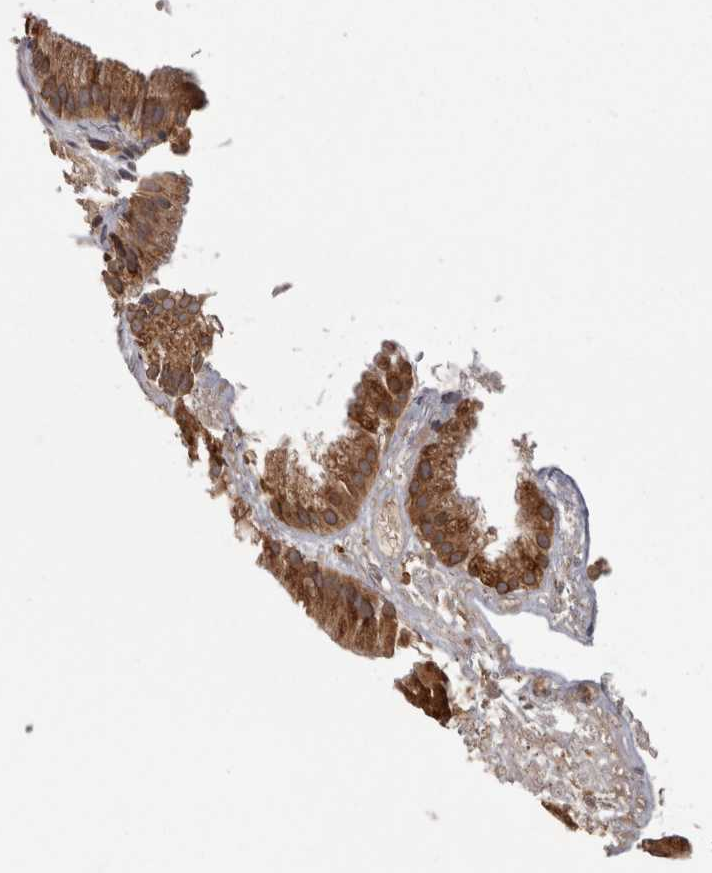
{"staining": {"intensity": "moderate", "quantity": ">75%", "location": "cytoplasmic/membranous"}, "tissue": "gallbladder", "cell_type": "Glandular cells", "image_type": "normal", "snomed": [{"axis": "morphology", "description": "Normal tissue, NOS"}, {"axis": "topography", "description": "Gallbladder"}], "caption": "Brown immunohistochemical staining in benign human gallbladder reveals moderate cytoplasmic/membranous staining in approximately >75% of glandular cells.", "gene": "PON2", "patient": {"sex": "female", "age": 26}}